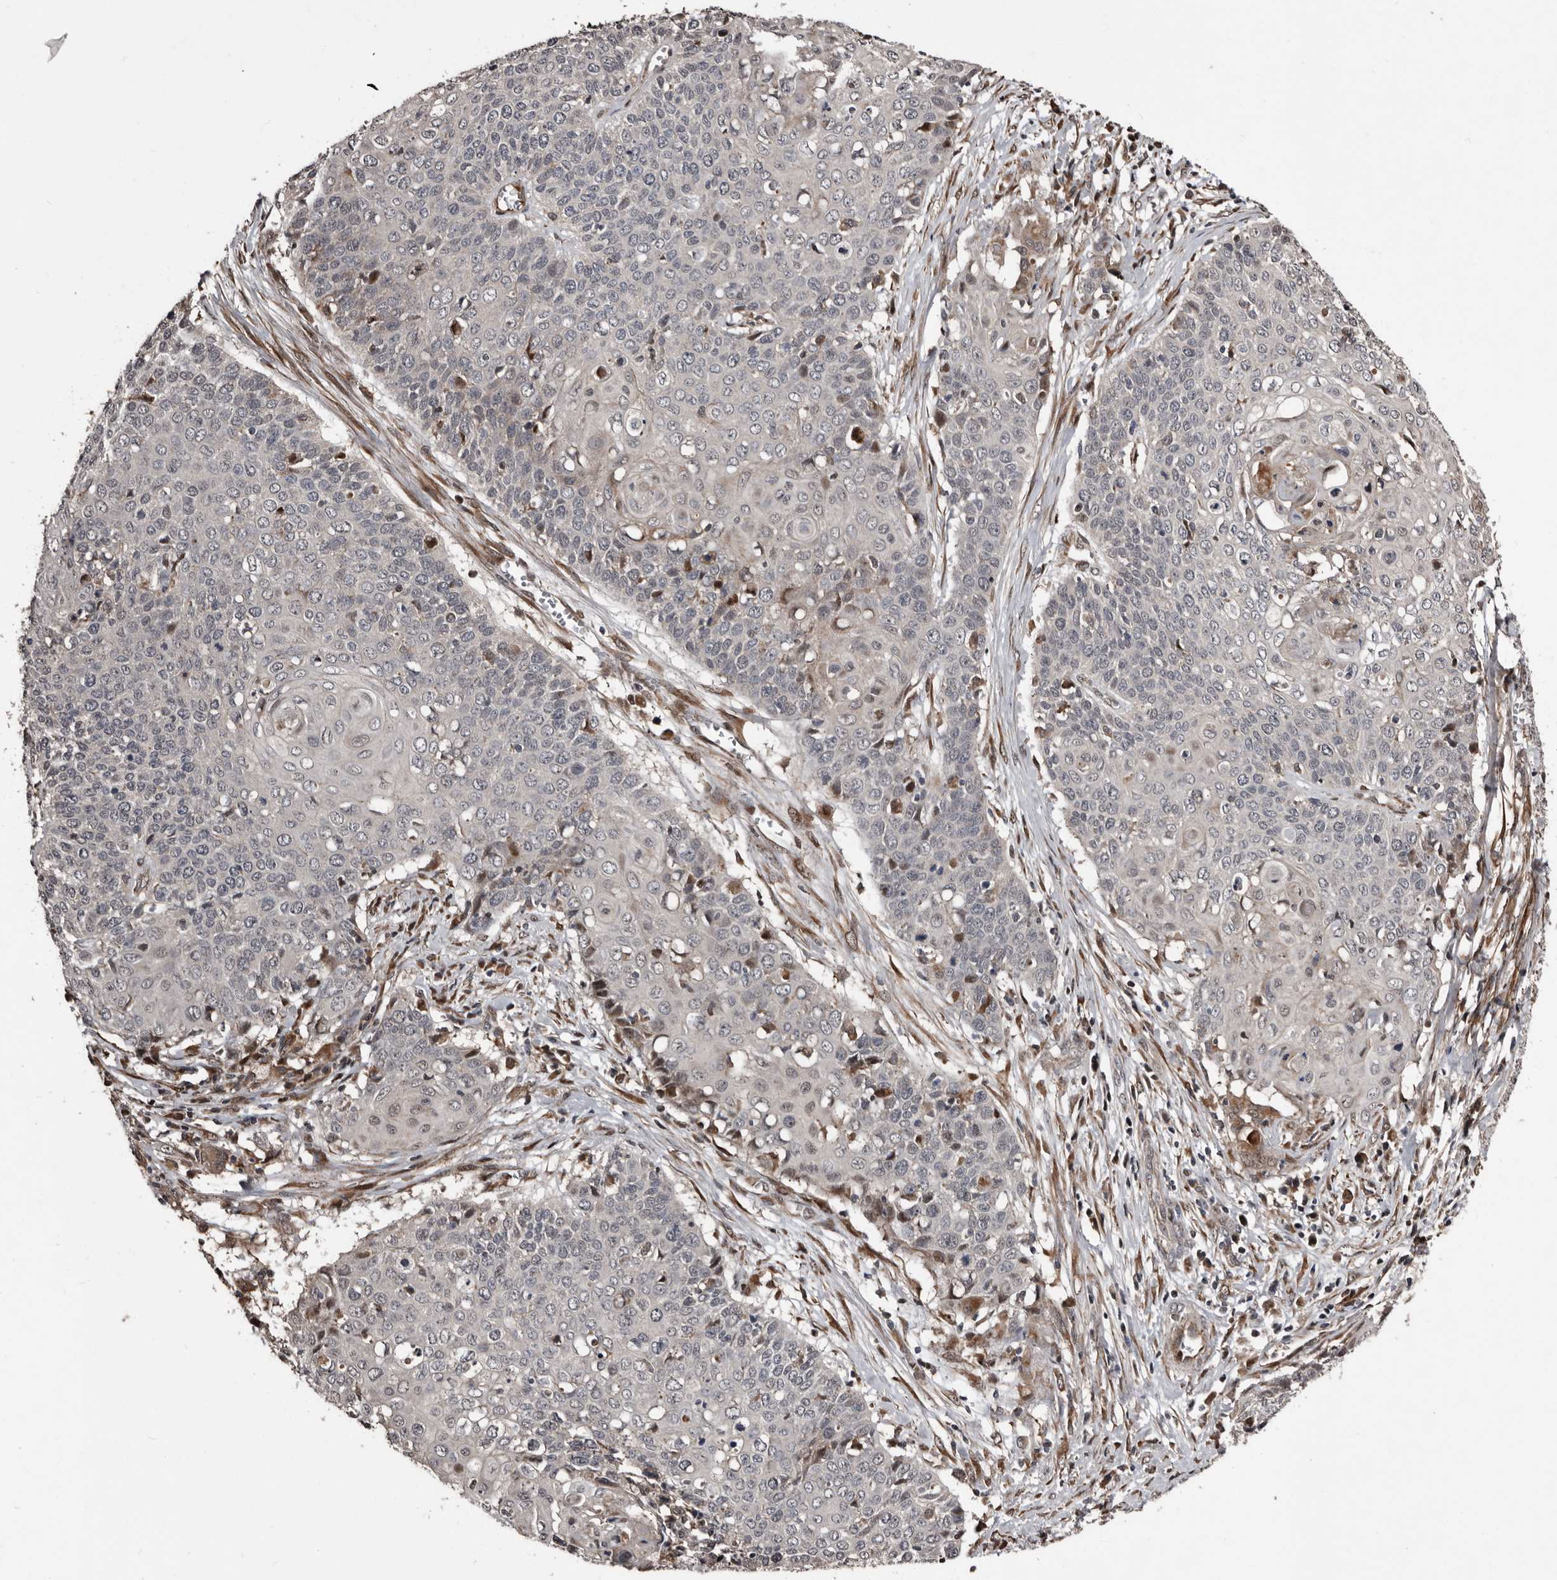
{"staining": {"intensity": "negative", "quantity": "none", "location": "none"}, "tissue": "cervical cancer", "cell_type": "Tumor cells", "image_type": "cancer", "snomed": [{"axis": "morphology", "description": "Squamous cell carcinoma, NOS"}, {"axis": "topography", "description": "Cervix"}], "caption": "Immunohistochemistry histopathology image of human squamous cell carcinoma (cervical) stained for a protein (brown), which shows no expression in tumor cells.", "gene": "SERTAD4", "patient": {"sex": "female", "age": 39}}